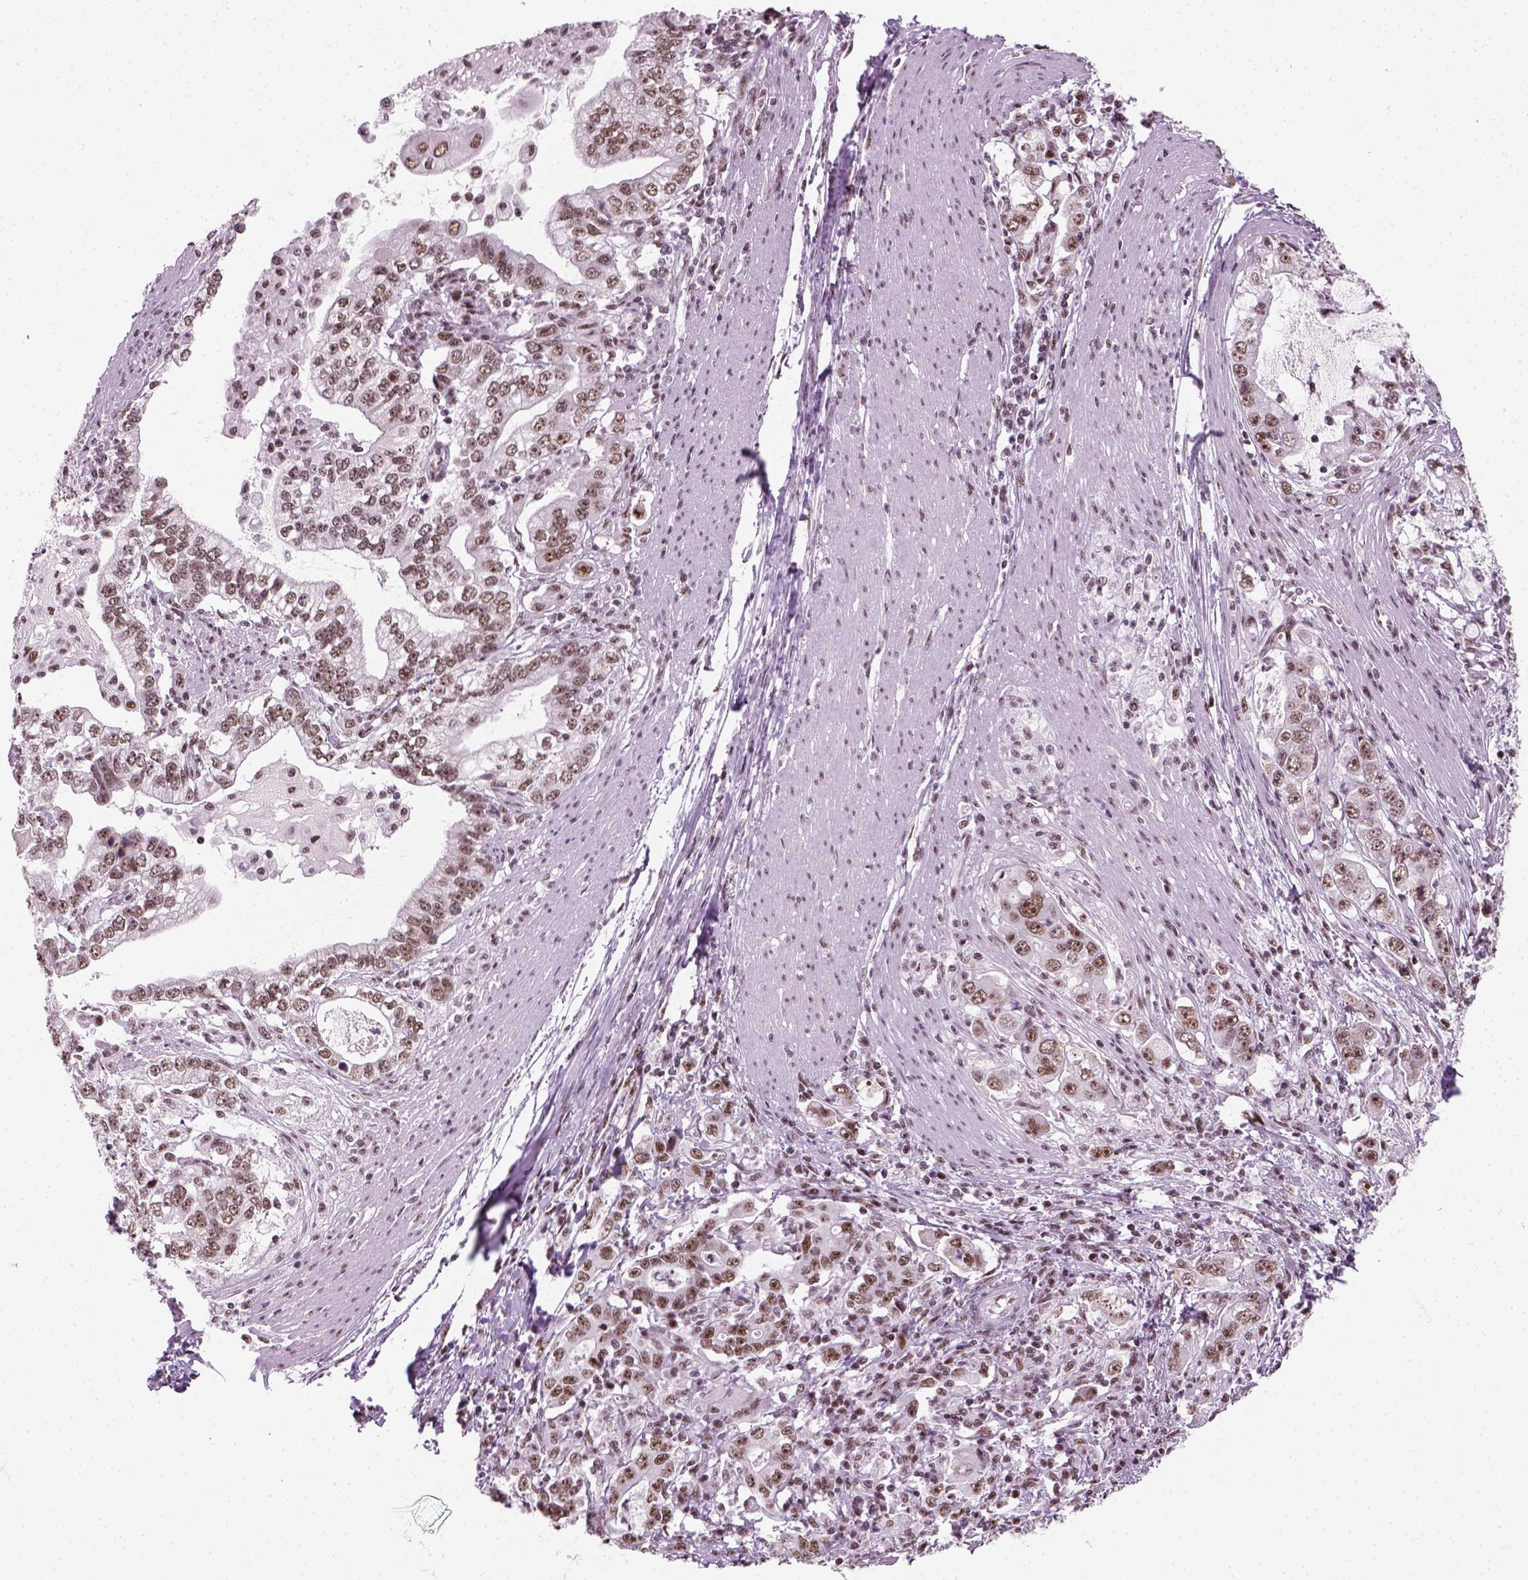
{"staining": {"intensity": "weak", "quantity": ">75%", "location": "nuclear"}, "tissue": "stomach cancer", "cell_type": "Tumor cells", "image_type": "cancer", "snomed": [{"axis": "morphology", "description": "Adenocarcinoma, NOS"}, {"axis": "topography", "description": "Stomach, lower"}], "caption": "This is an image of IHC staining of stomach cancer, which shows weak positivity in the nuclear of tumor cells.", "gene": "GTF2F1", "patient": {"sex": "female", "age": 72}}